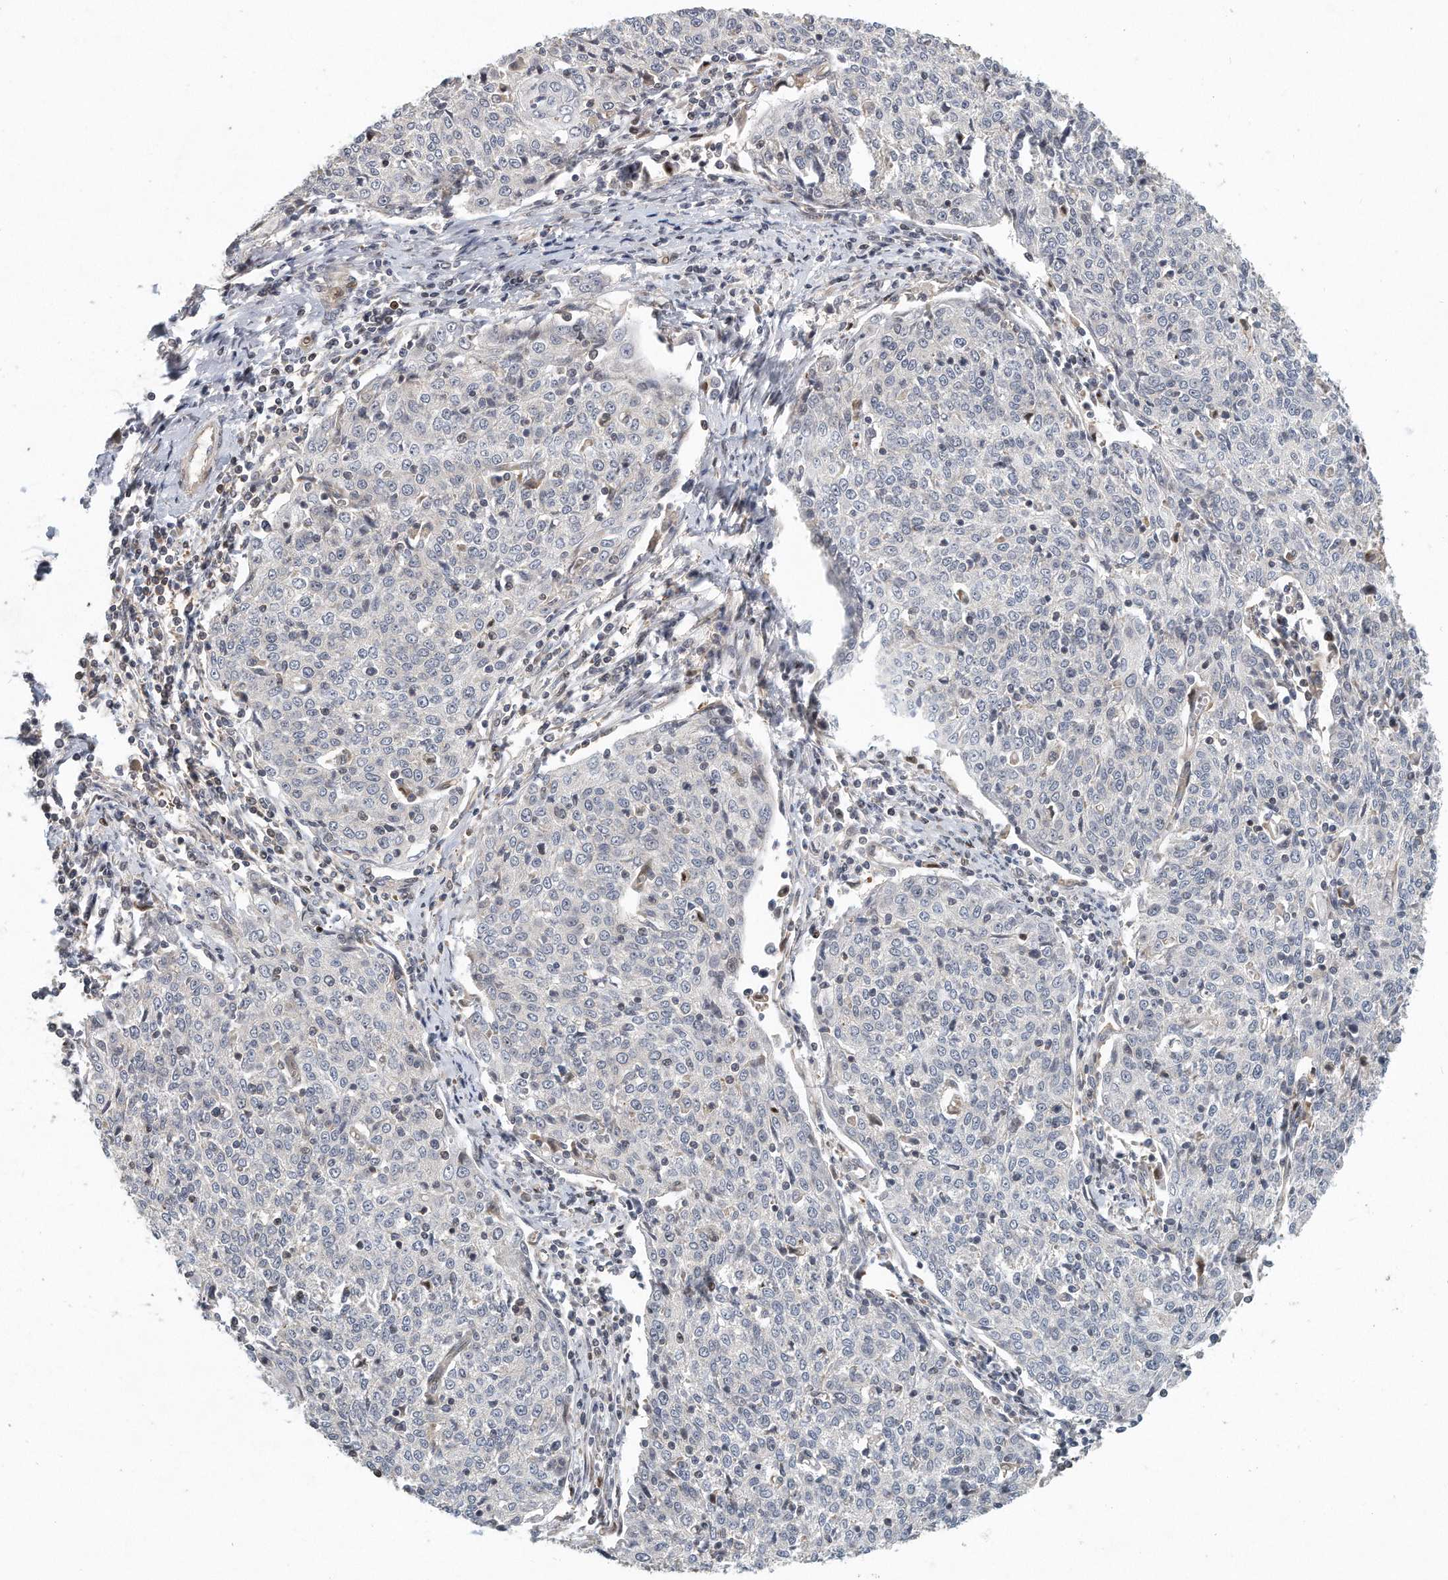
{"staining": {"intensity": "negative", "quantity": "none", "location": "none"}, "tissue": "cervical cancer", "cell_type": "Tumor cells", "image_type": "cancer", "snomed": [{"axis": "morphology", "description": "Squamous cell carcinoma, NOS"}, {"axis": "topography", "description": "Cervix"}], "caption": "This histopathology image is of cervical cancer stained with IHC to label a protein in brown with the nuclei are counter-stained blue. There is no positivity in tumor cells.", "gene": "PCDH8", "patient": {"sex": "female", "age": 48}}